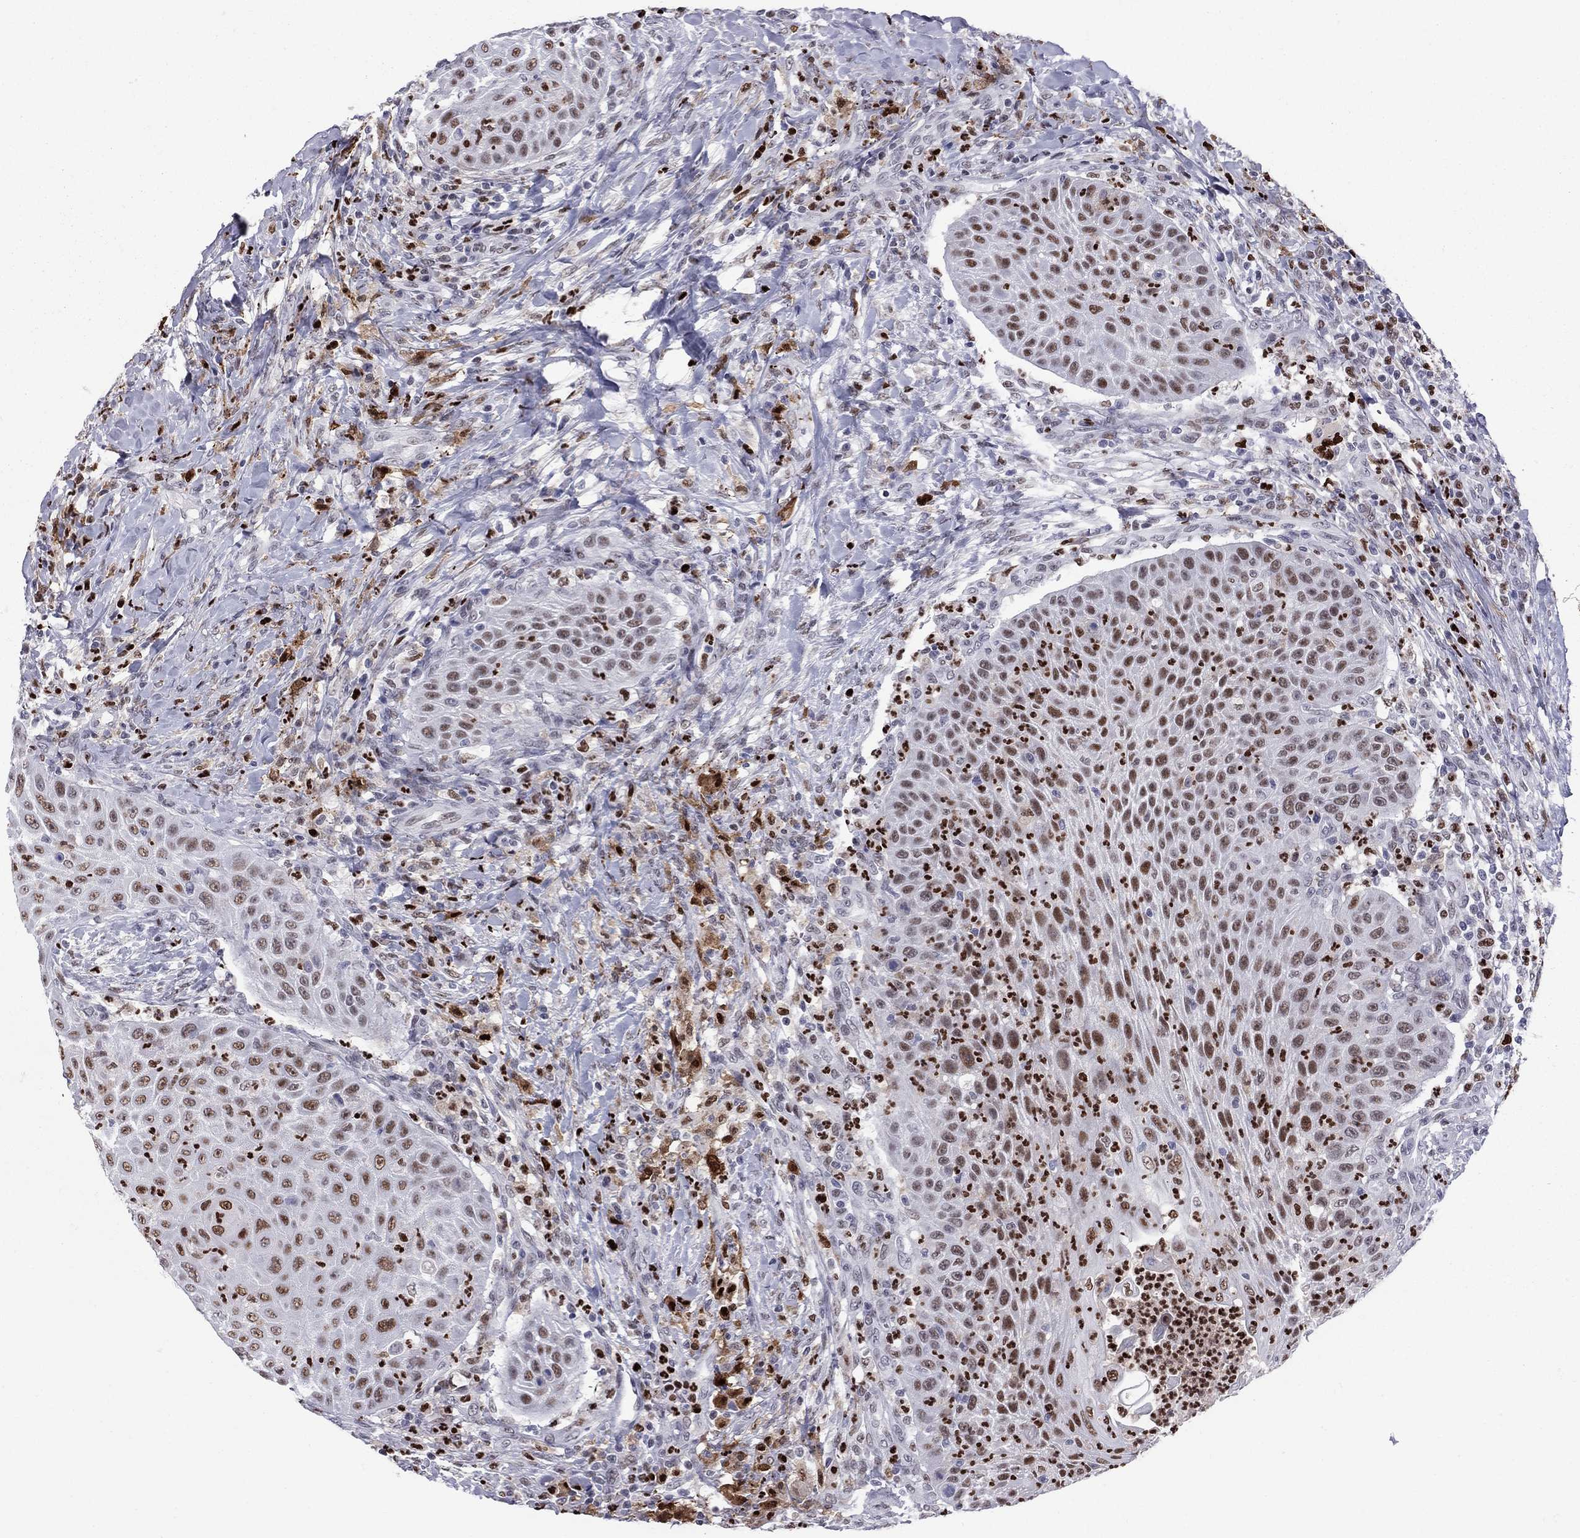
{"staining": {"intensity": "moderate", "quantity": ">75%", "location": "nuclear"}, "tissue": "head and neck cancer", "cell_type": "Tumor cells", "image_type": "cancer", "snomed": [{"axis": "morphology", "description": "Squamous cell carcinoma, NOS"}, {"axis": "topography", "description": "Head-Neck"}], "caption": "The micrograph displays a brown stain indicating the presence of a protein in the nuclear of tumor cells in head and neck cancer (squamous cell carcinoma).", "gene": "PCGF3", "patient": {"sex": "male", "age": 69}}